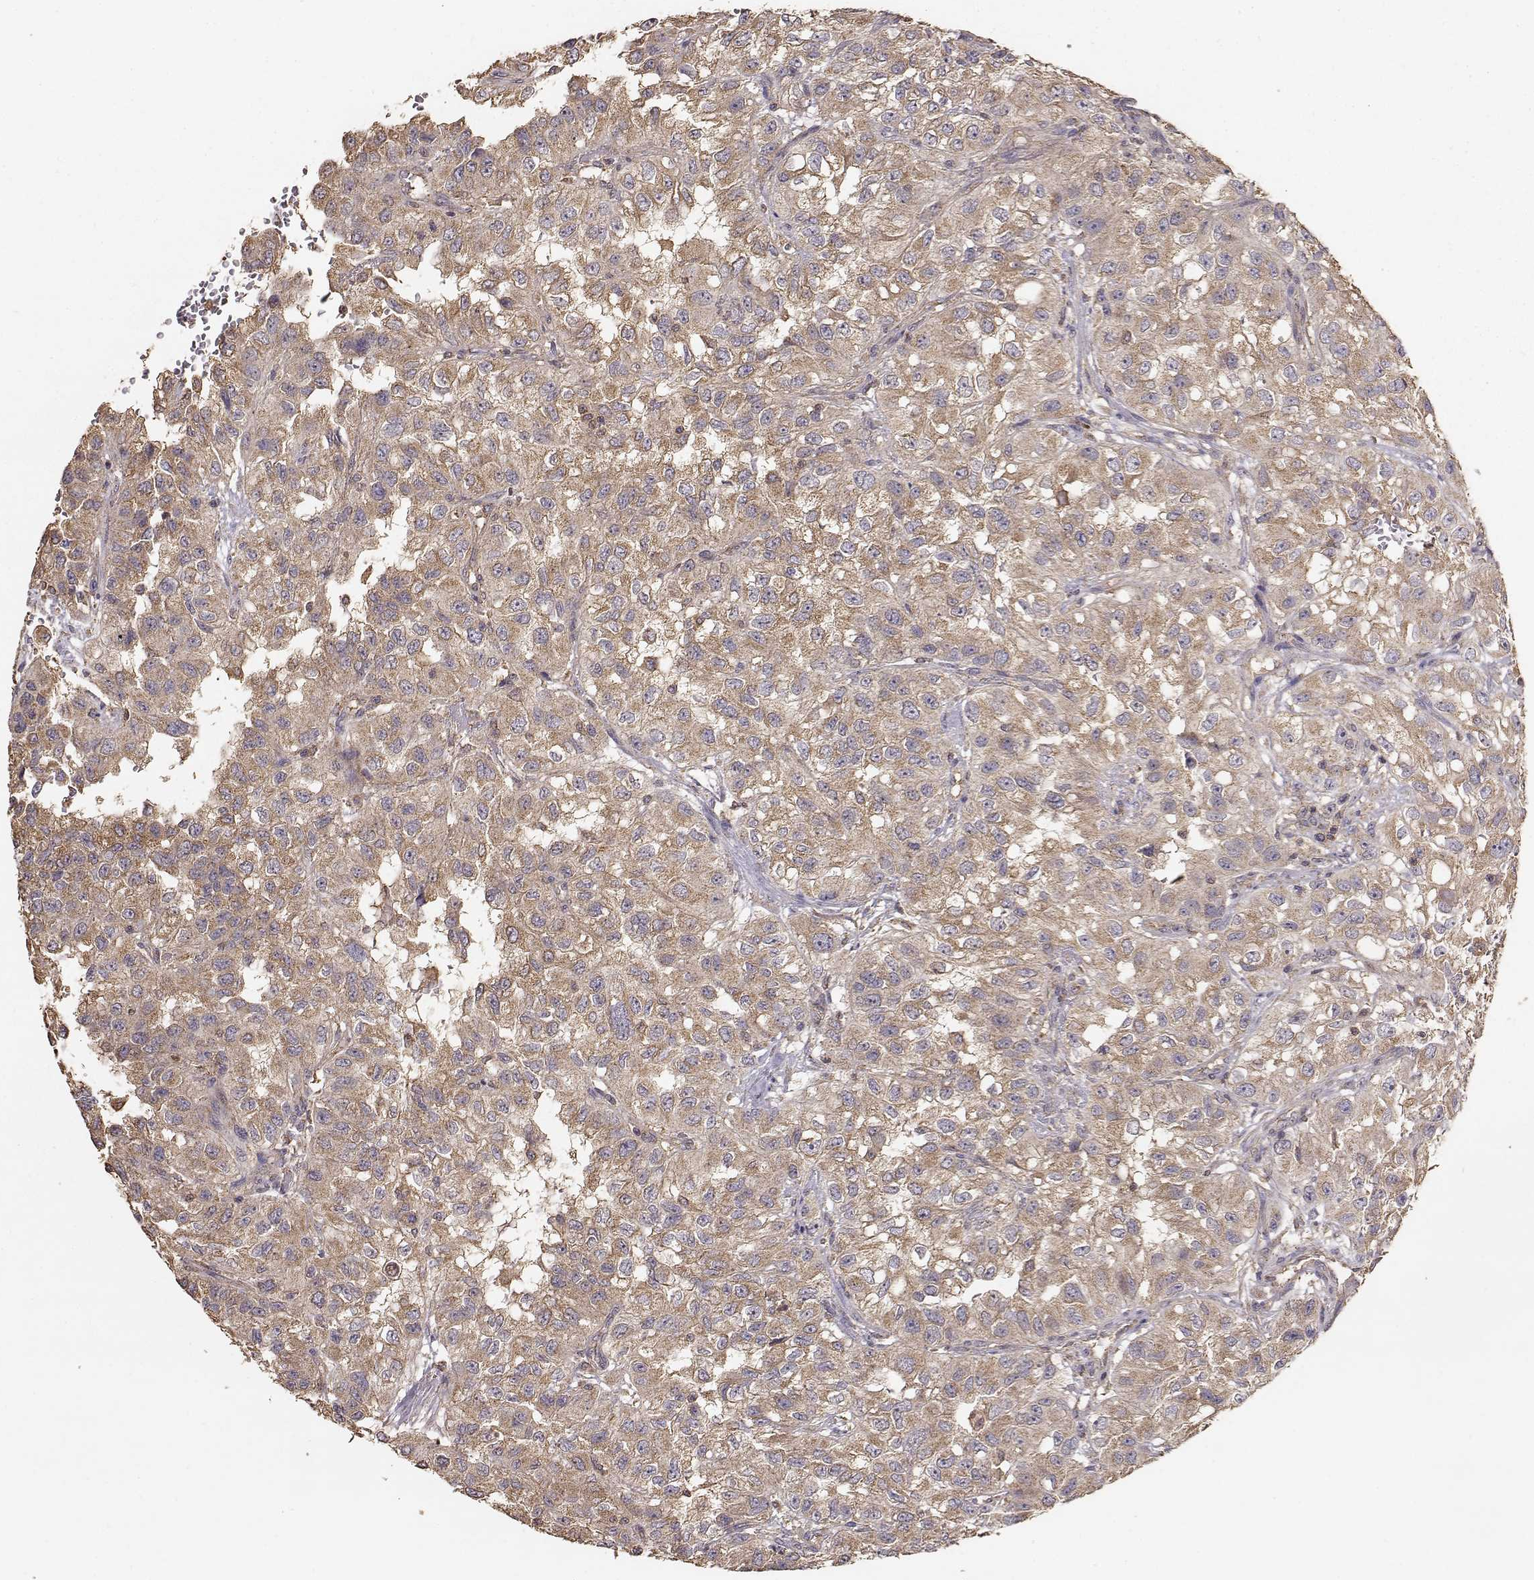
{"staining": {"intensity": "moderate", "quantity": ">75%", "location": "cytoplasmic/membranous"}, "tissue": "renal cancer", "cell_type": "Tumor cells", "image_type": "cancer", "snomed": [{"axis": "morphology", "description": "Adenocarcinoma, NOS"}, {"axis": "topography", "description": "Kidney"}], "caption": "Protein staining shows moderate cytoplasmic/membranous staining in approximately >75% of tumor cells in renal cancer.", "gene": "TARS3", "patient": {"sex": "male", "age": 64}}